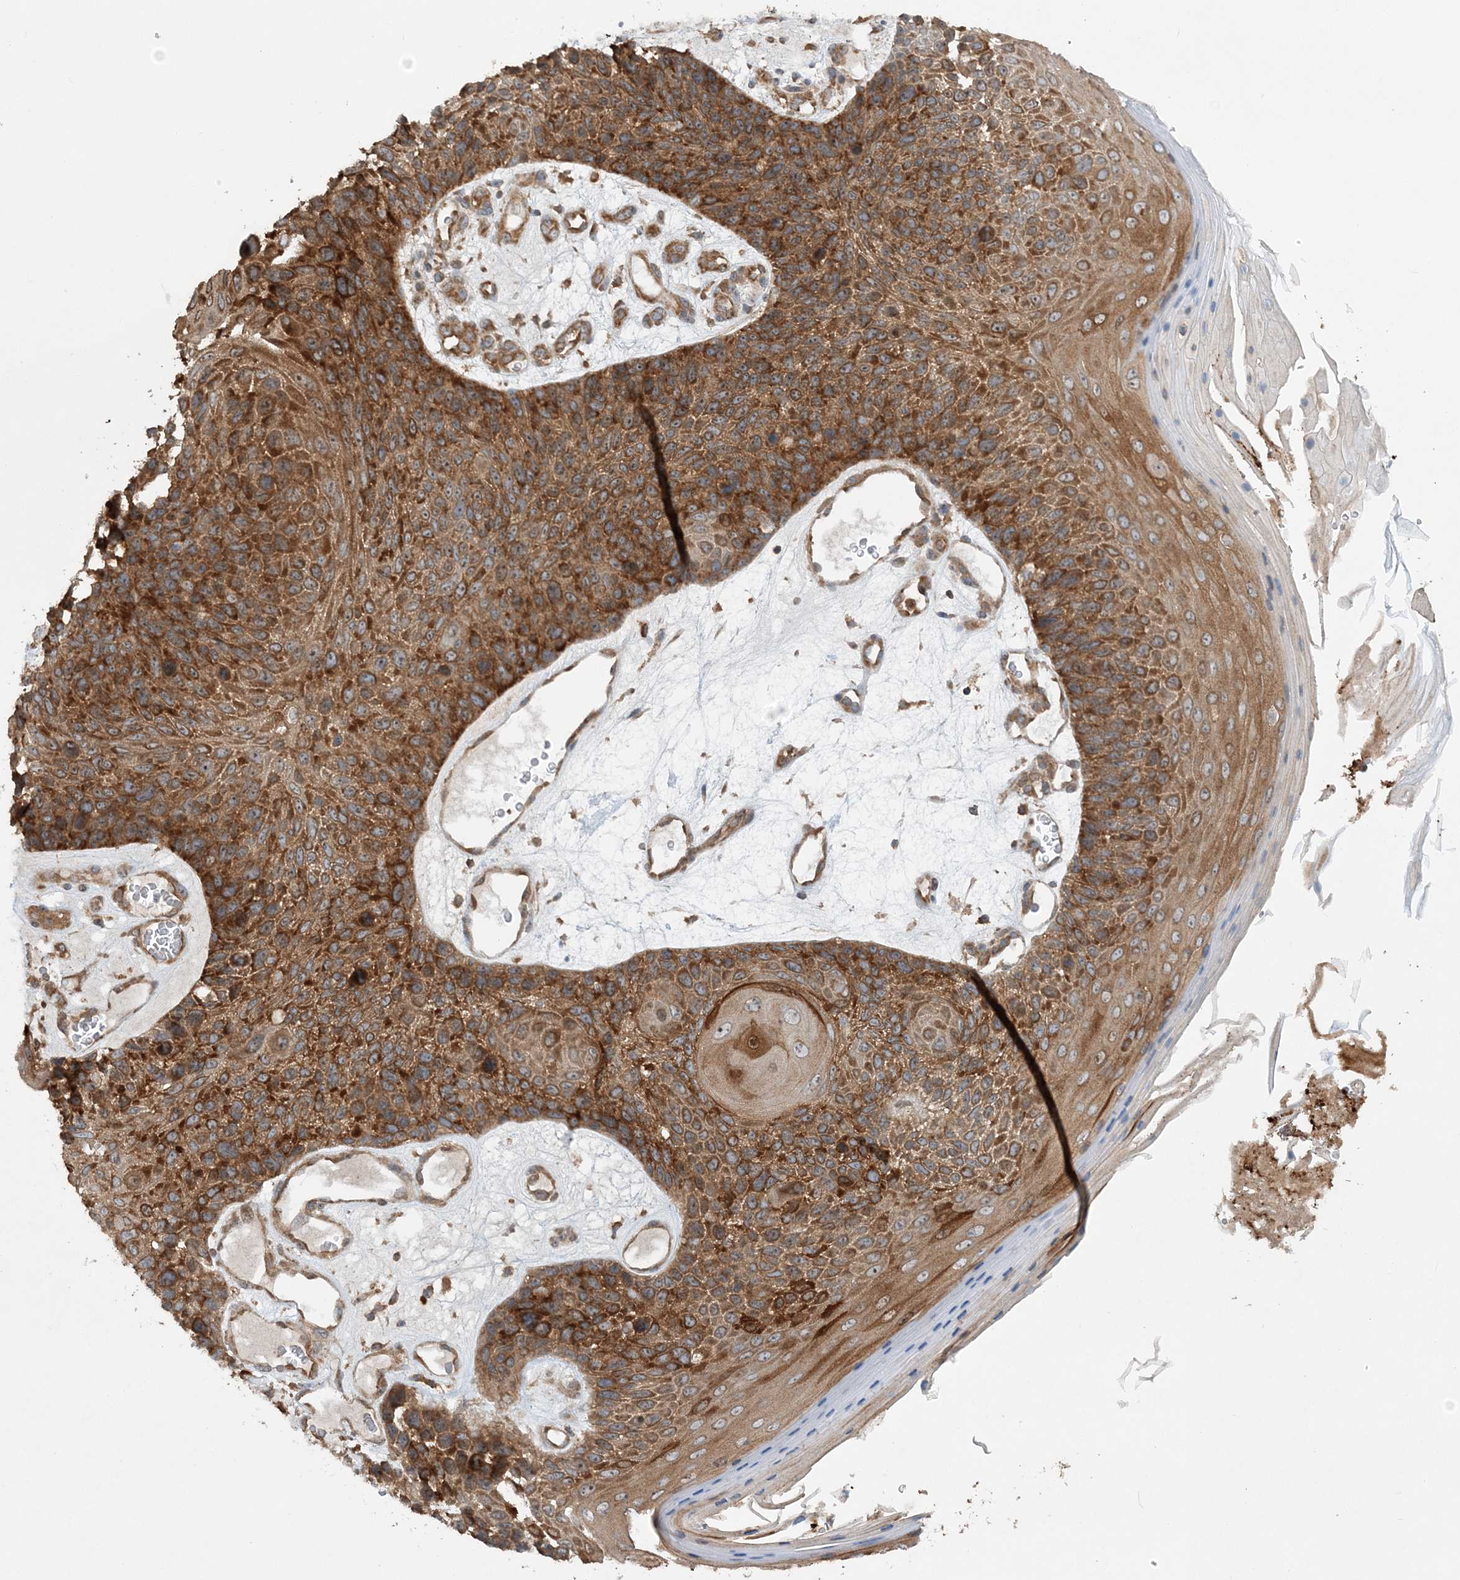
{"staining": {"intensity": "strong", "quantity": ">75%", "location": "cytoplasmic/membranous"}, "tissue": "skin cancer", "cell_type": "Tumor cells", "image_type": "cancer", "snomed": [{"axis": "morphology", "description": "Squamous cell carcinoma, NOS"}, {"axis": "topography", "description": "Skin"}], "caption": "Skin squamous cell carcinoma was stained to show a protein in brown. There is high levels of strong cytoplasmic/membranous expression in approximately >75% of tumor cells. (DAB = brown stain, brightfield microscopy at high magnification).", "gene": "ACAP2", "patient": {"sex": "female", "age": 88}}